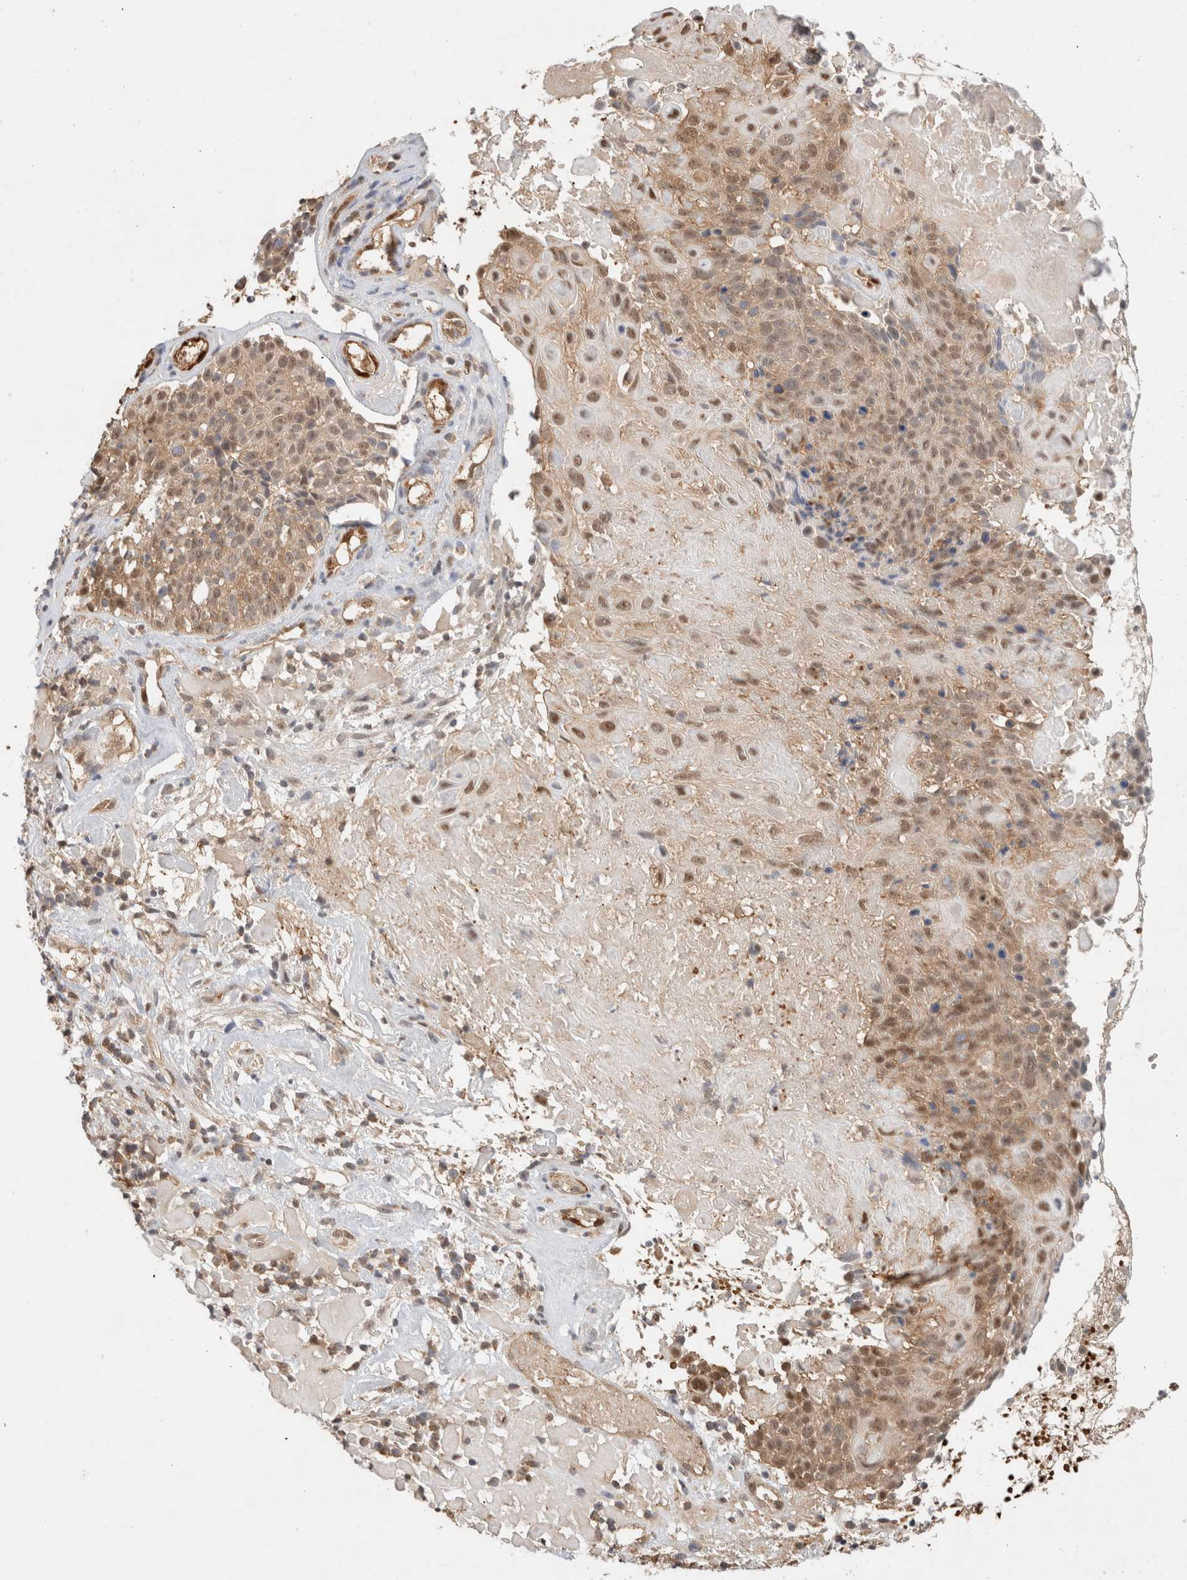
{"staining": {"intensity": "weak", "quantity": ">75%", "location": "nuclear"}, "tissue": "cervical cancer", "cell_type": "Tumor cells", "image_type": "cancer", "snomed": [{"axis": "morphology", "description": "Squamous cell carcinoma, NOS"}, {"axis": "topography", "description": "Cervix"}], "caption": "Cervical squamous cell carcinoma stained with immunohistochemistry shows weak nuclear staining in about >75% of tumor cells. The protein of interest is shown in brown color, while the nuclei are stained blue.", "gene": "CA13", "patient": {"sex": "female", "age": 74}}